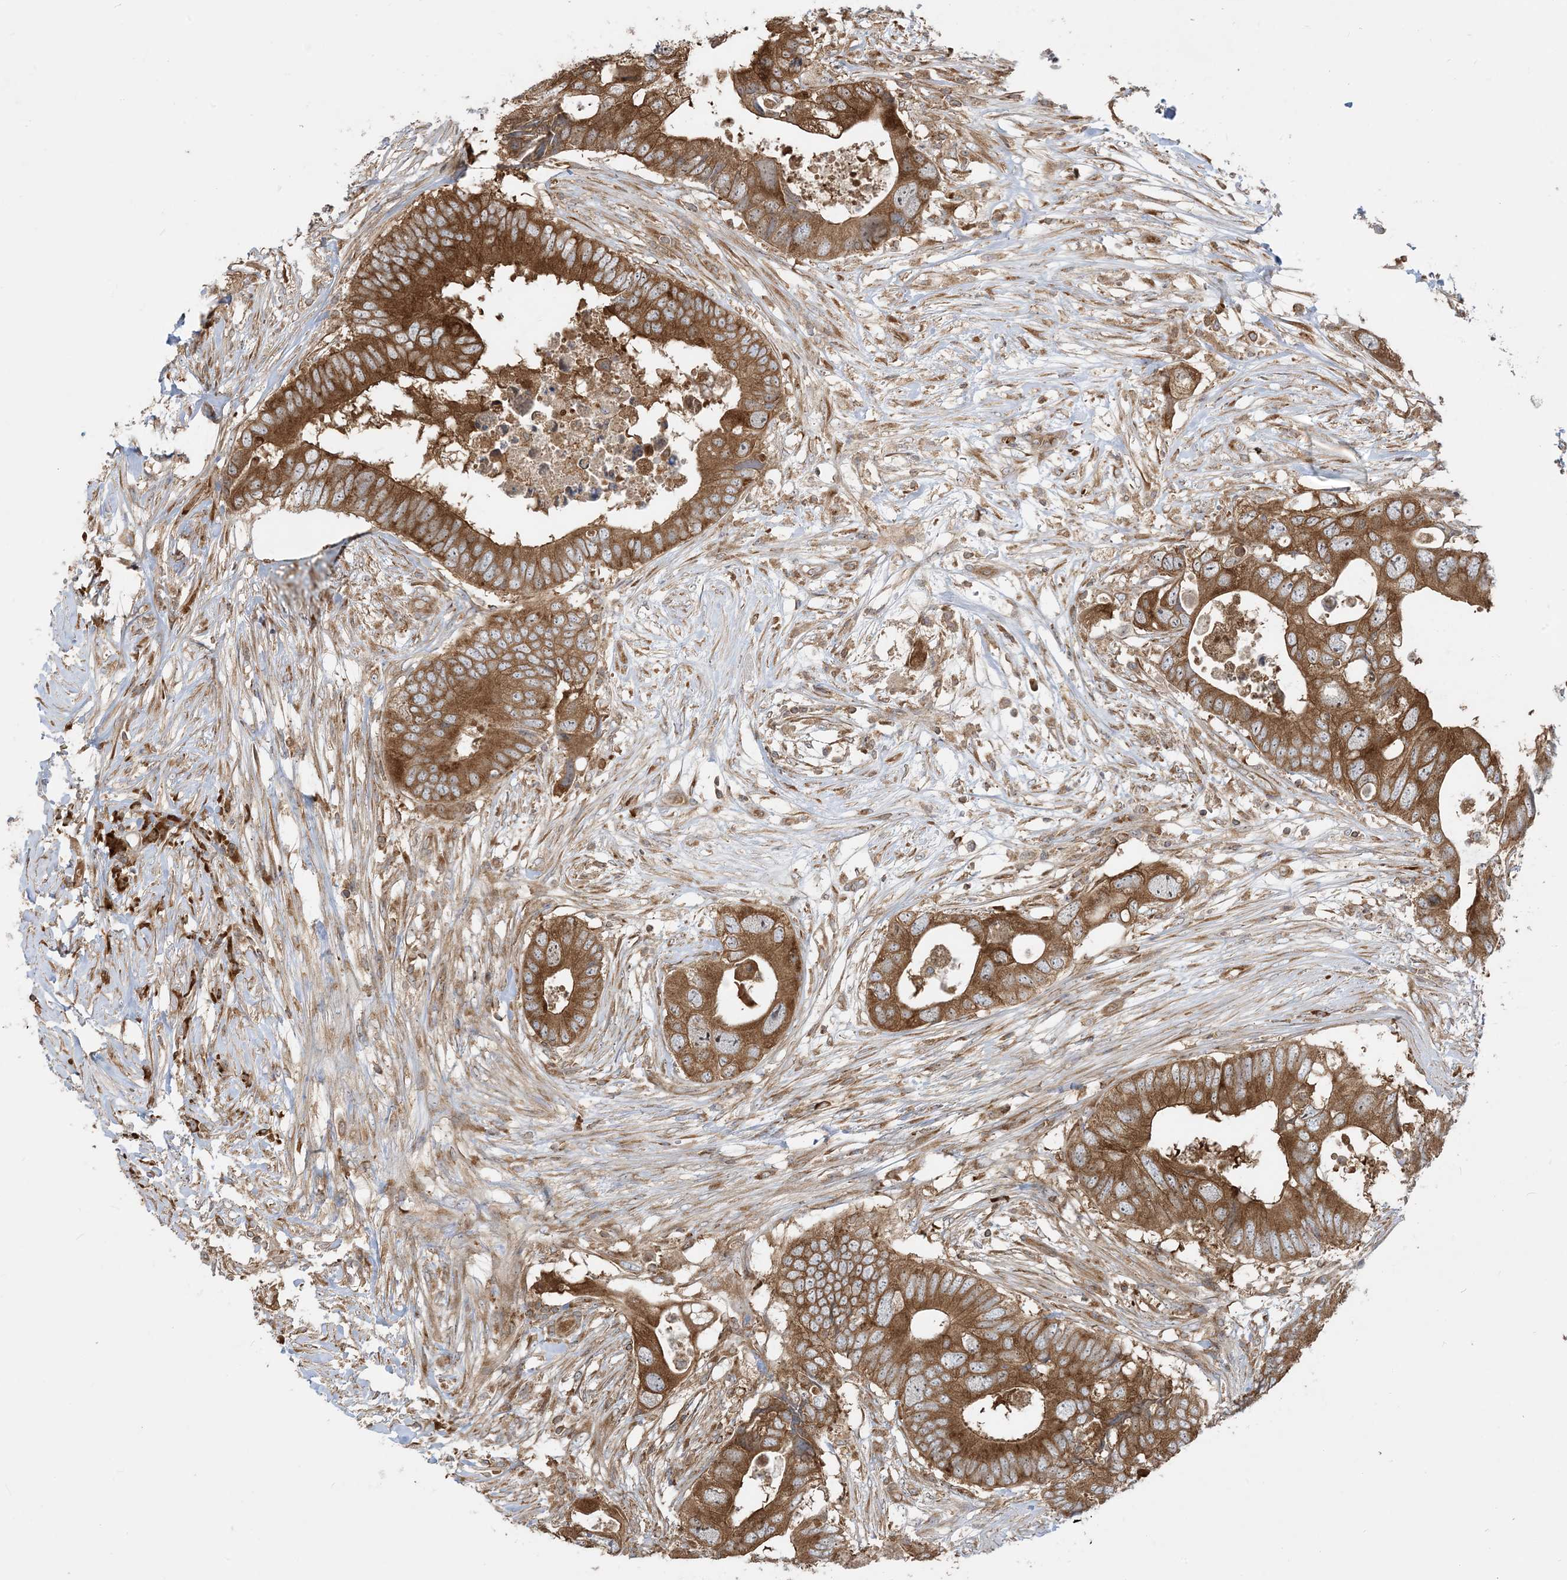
{"staining": {"intensity": "strong", "quantity": ">75%", "location": "cytoplasmic/membranous"}, "tissue": "colorectal cancer", "cell_type": "Tumor cells", "image_type": "cancer", "snomed": [{"axis": "morphology", "description": "Adenocarcinoma, NOS"}, {"axis": "topography", "description": "Colon"}], "caption": "Tumor cells display high levels of strong cytoplasmic/membranous staining in about >75% of cells in human adenocarcinoma (colorectal). The protein is shown in brown color, while the nuclei are stained blue.", "gene": "SRP72", "patient": {"sex": "male", "age": 71}}